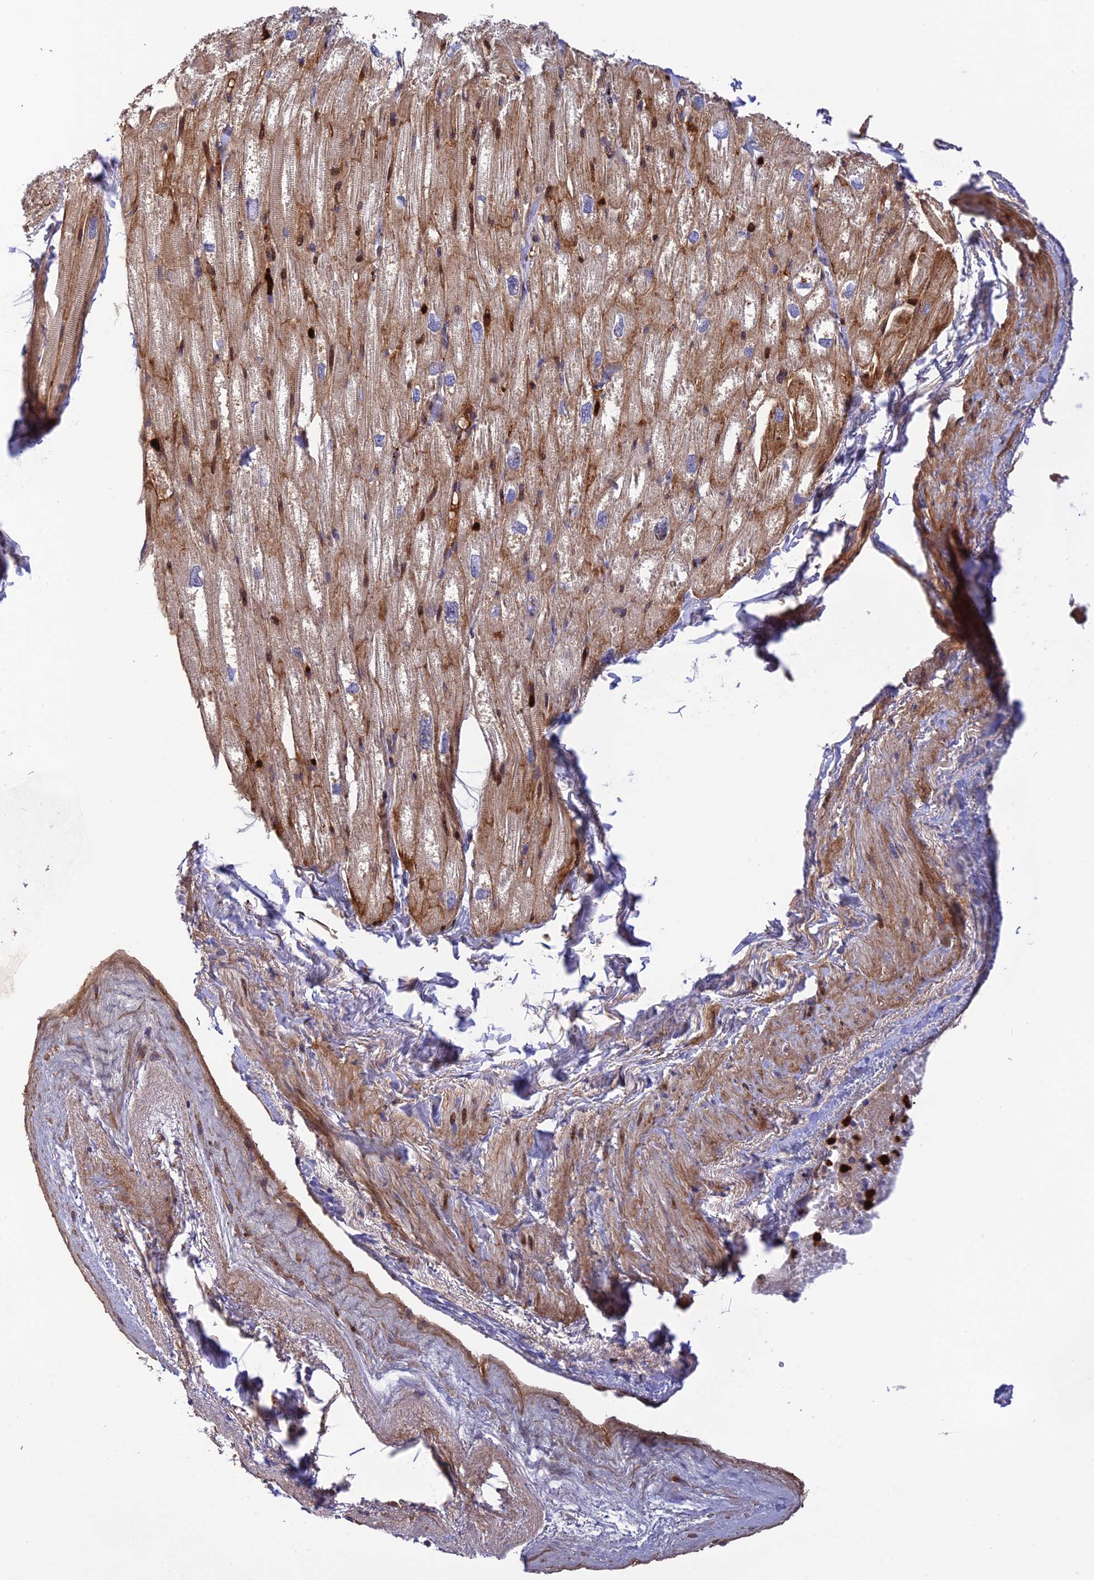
{"staining": {"intensity": "moderate", "quantity": ">75%", "location": "cytoplasmic/membranous,nuclear"}, "tissue": "heart muscle", "cell_type": "Cardiomyocytes", "image_type": "normal", "snomed": [{"axis": "morphology", "description": "Normal tissue, NOS"}, {"axis": "topography", "description": "Heart"}], "caption": "IHC (DAB) staining of benign heart muscle reveals moderate cytoplasmic/membranous,nuclear protein positivity in about >75% of cardiomyocytes. Nuclei are stained in blue.", "gene": "CPSF4L", "patient": {"sex": "male", "age": 50}}